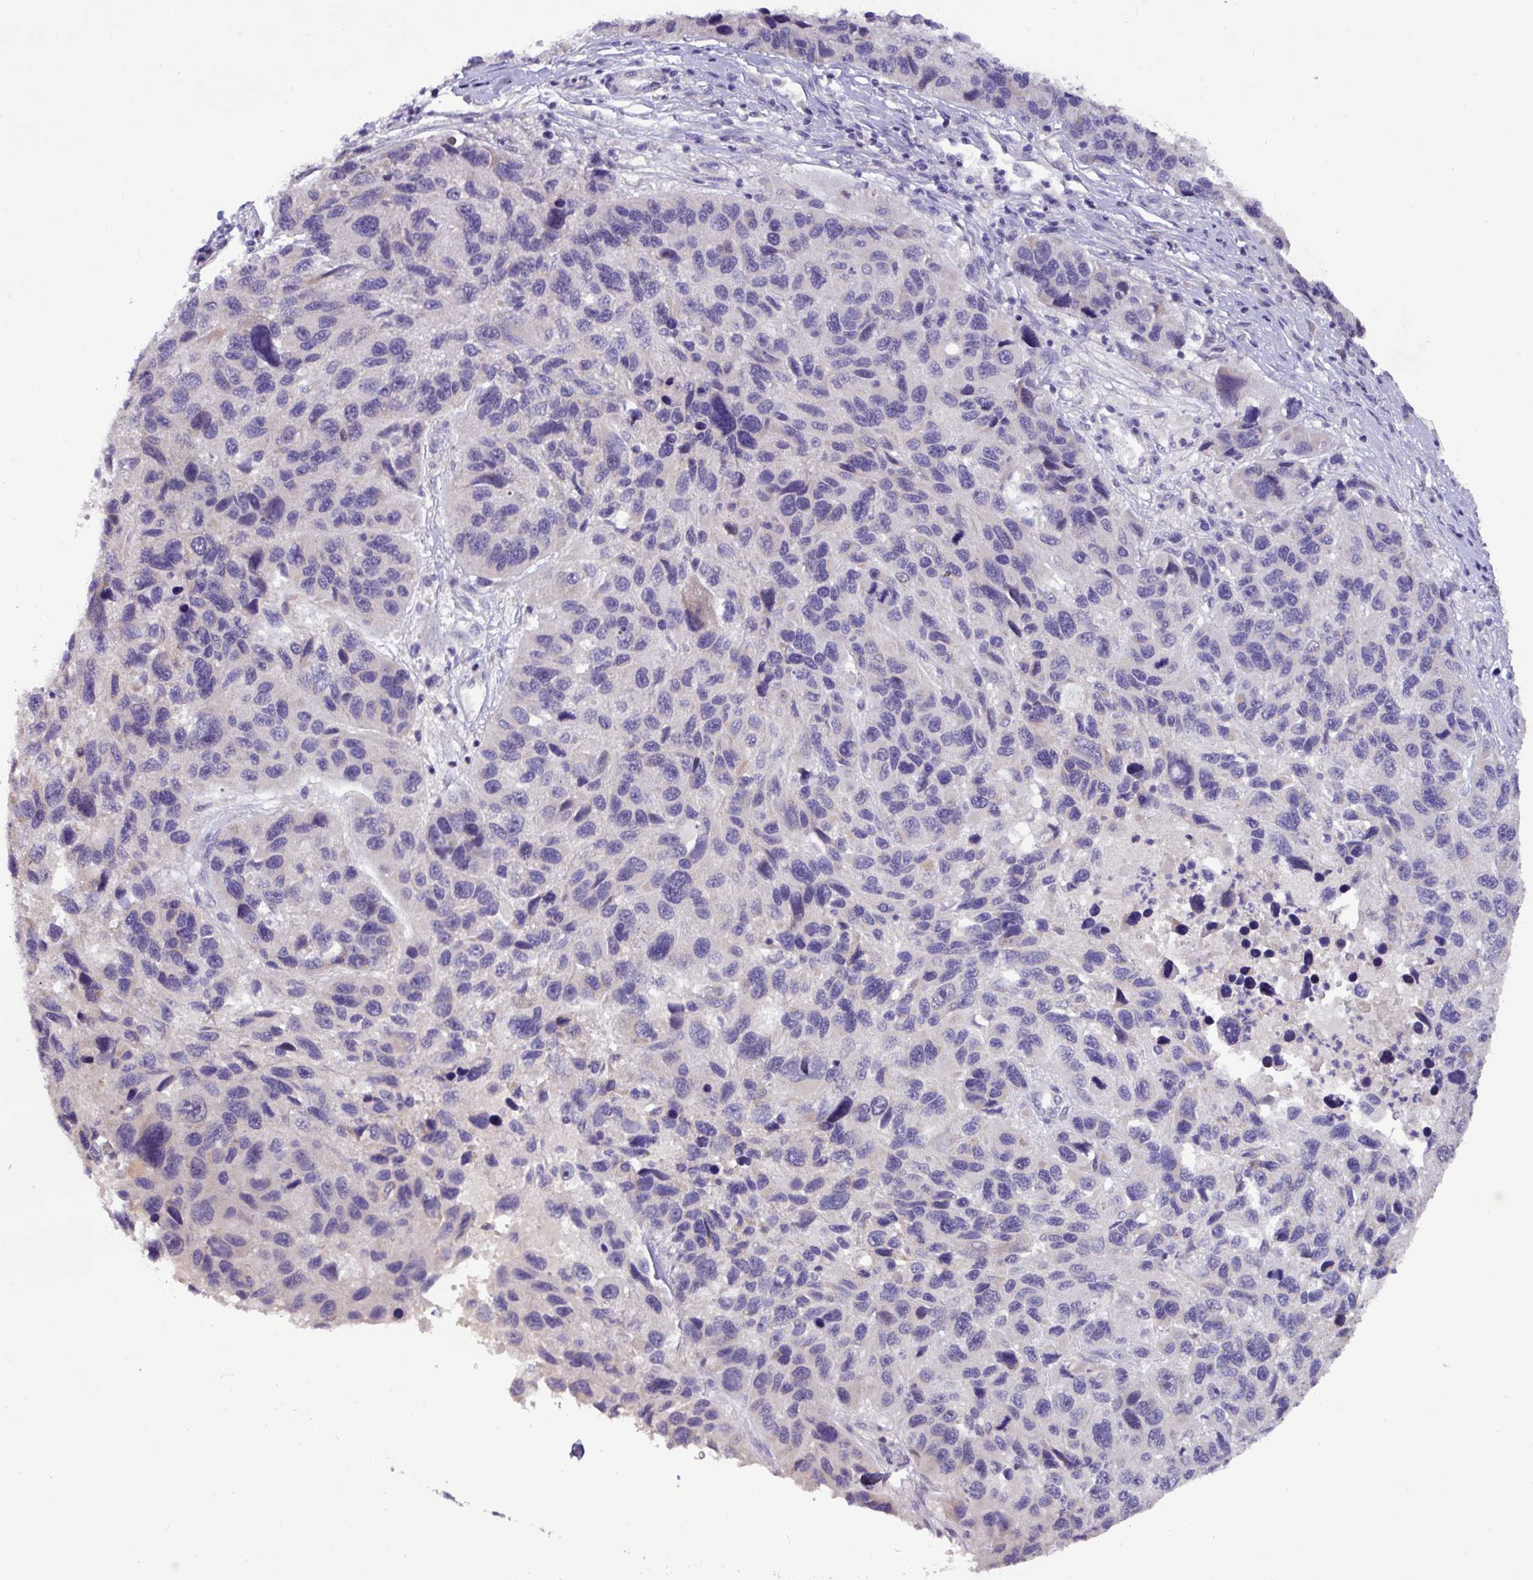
{"staining": {"intensity": "negative", "quantity": "none", "location": "none"}, "tissue": "melanoma", "cell_type": "Tumor cells", "image_type": "cancer", "snomed": [{"axis": "morphology", "description": "Malignant melanoma, NOS"}, {"axis": "topography", "description": "Skin"}], "caption": "This is an immunohistochemistry image of melanoma. There is no staining in tumor cells.", "gene": "PAX8", "patient": {"sex": "male", "age": 53}}